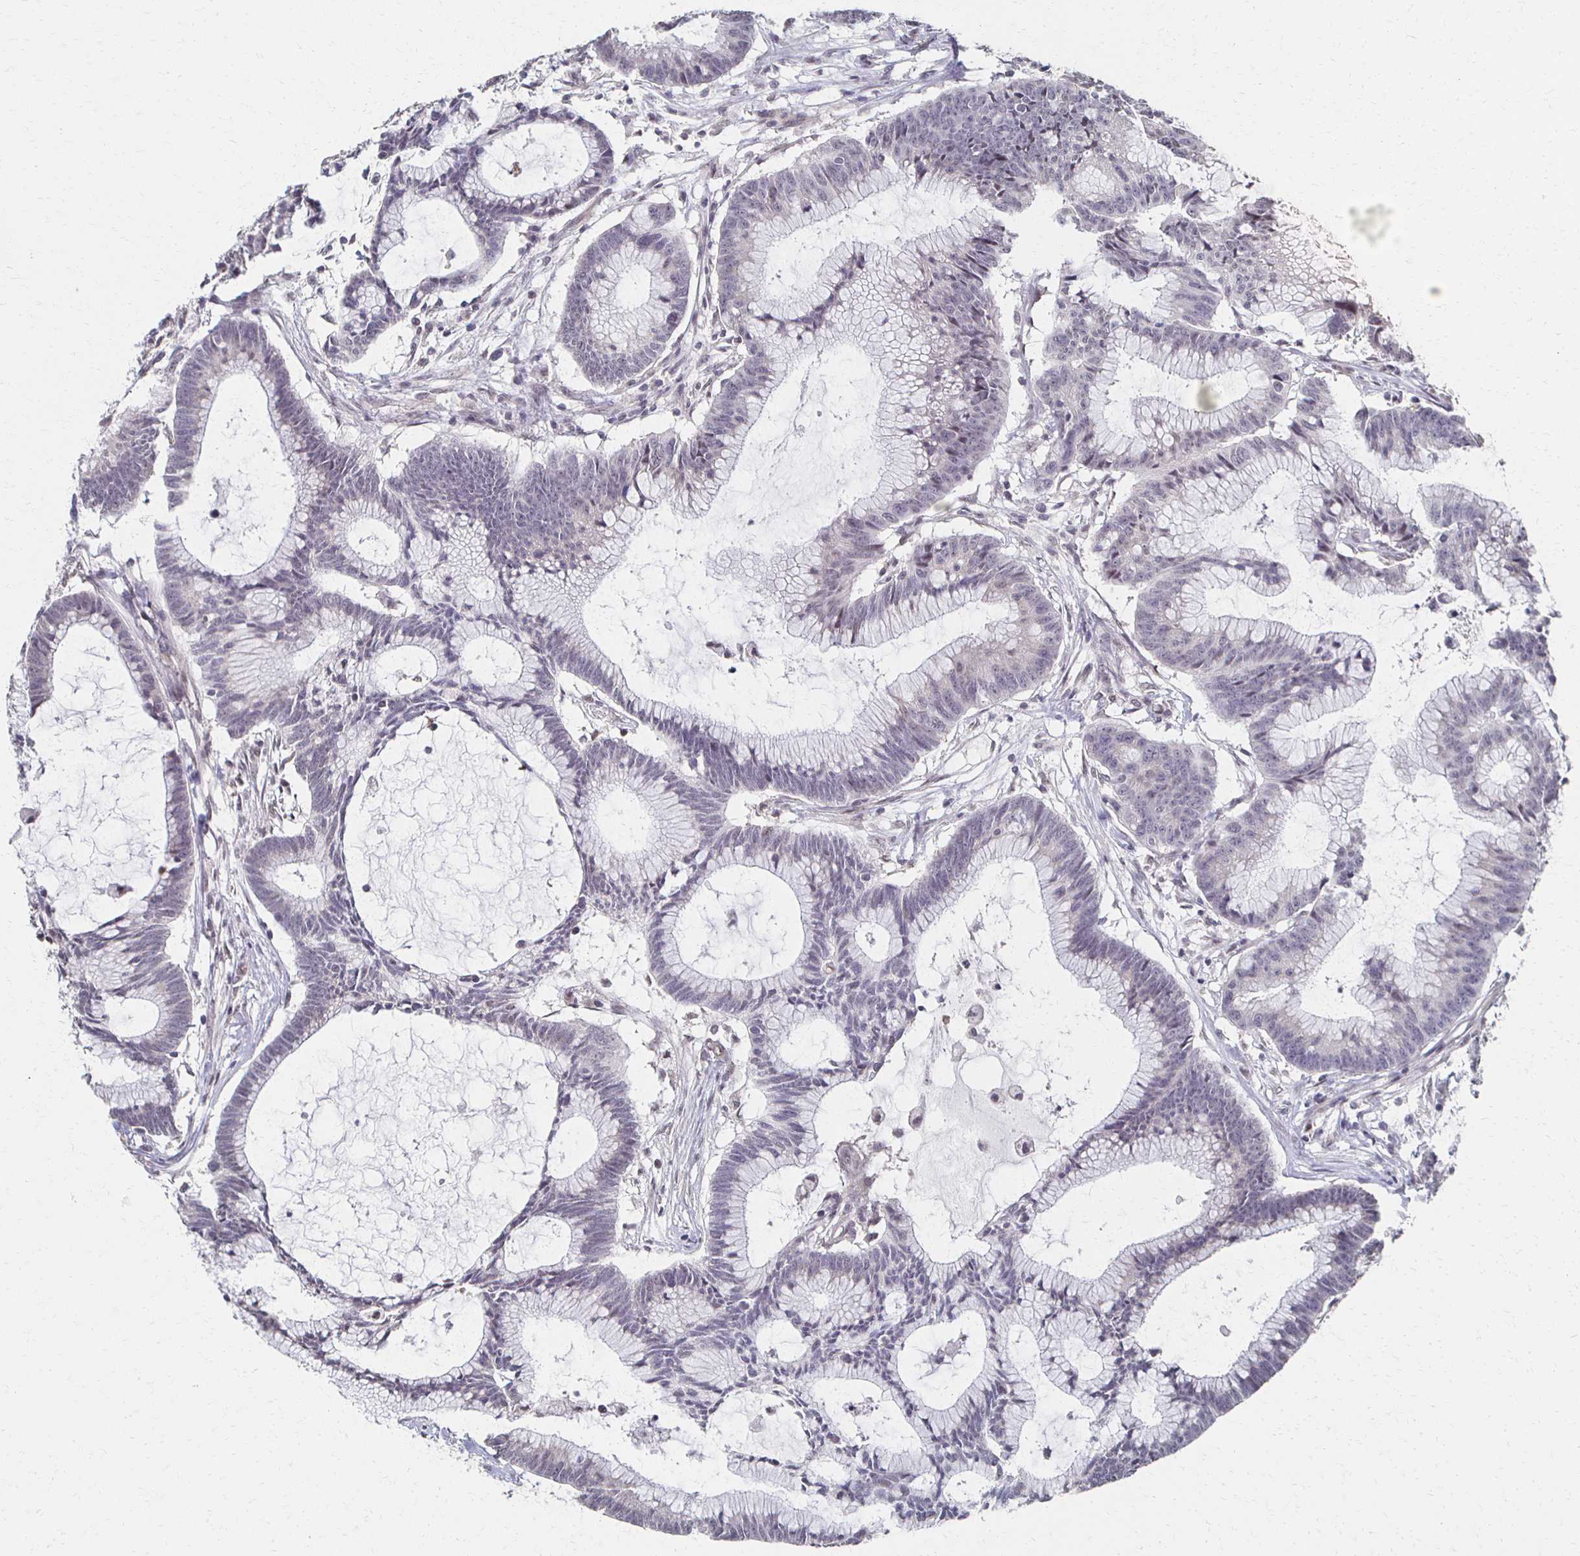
{"staining": {"intensity": "negative", "quantity": "none", "location": "none"}, "tissue": "colorectal cancer", "cell_type": "Tumor cells", "image_type": "cancer", "snomed": [{"axis": "morphology", "description": "Adenocarcinoma, NOS"}, {"axis": "topography", "description": "Colon"}], "caption": "The histopathology image shows no staining of tumor cells in colorectal adenocarcinoma. (IHC, brightfield microscopy, high magnification).", "gene": "DAB1", "patient": {"sex": "female", "age": 78}}